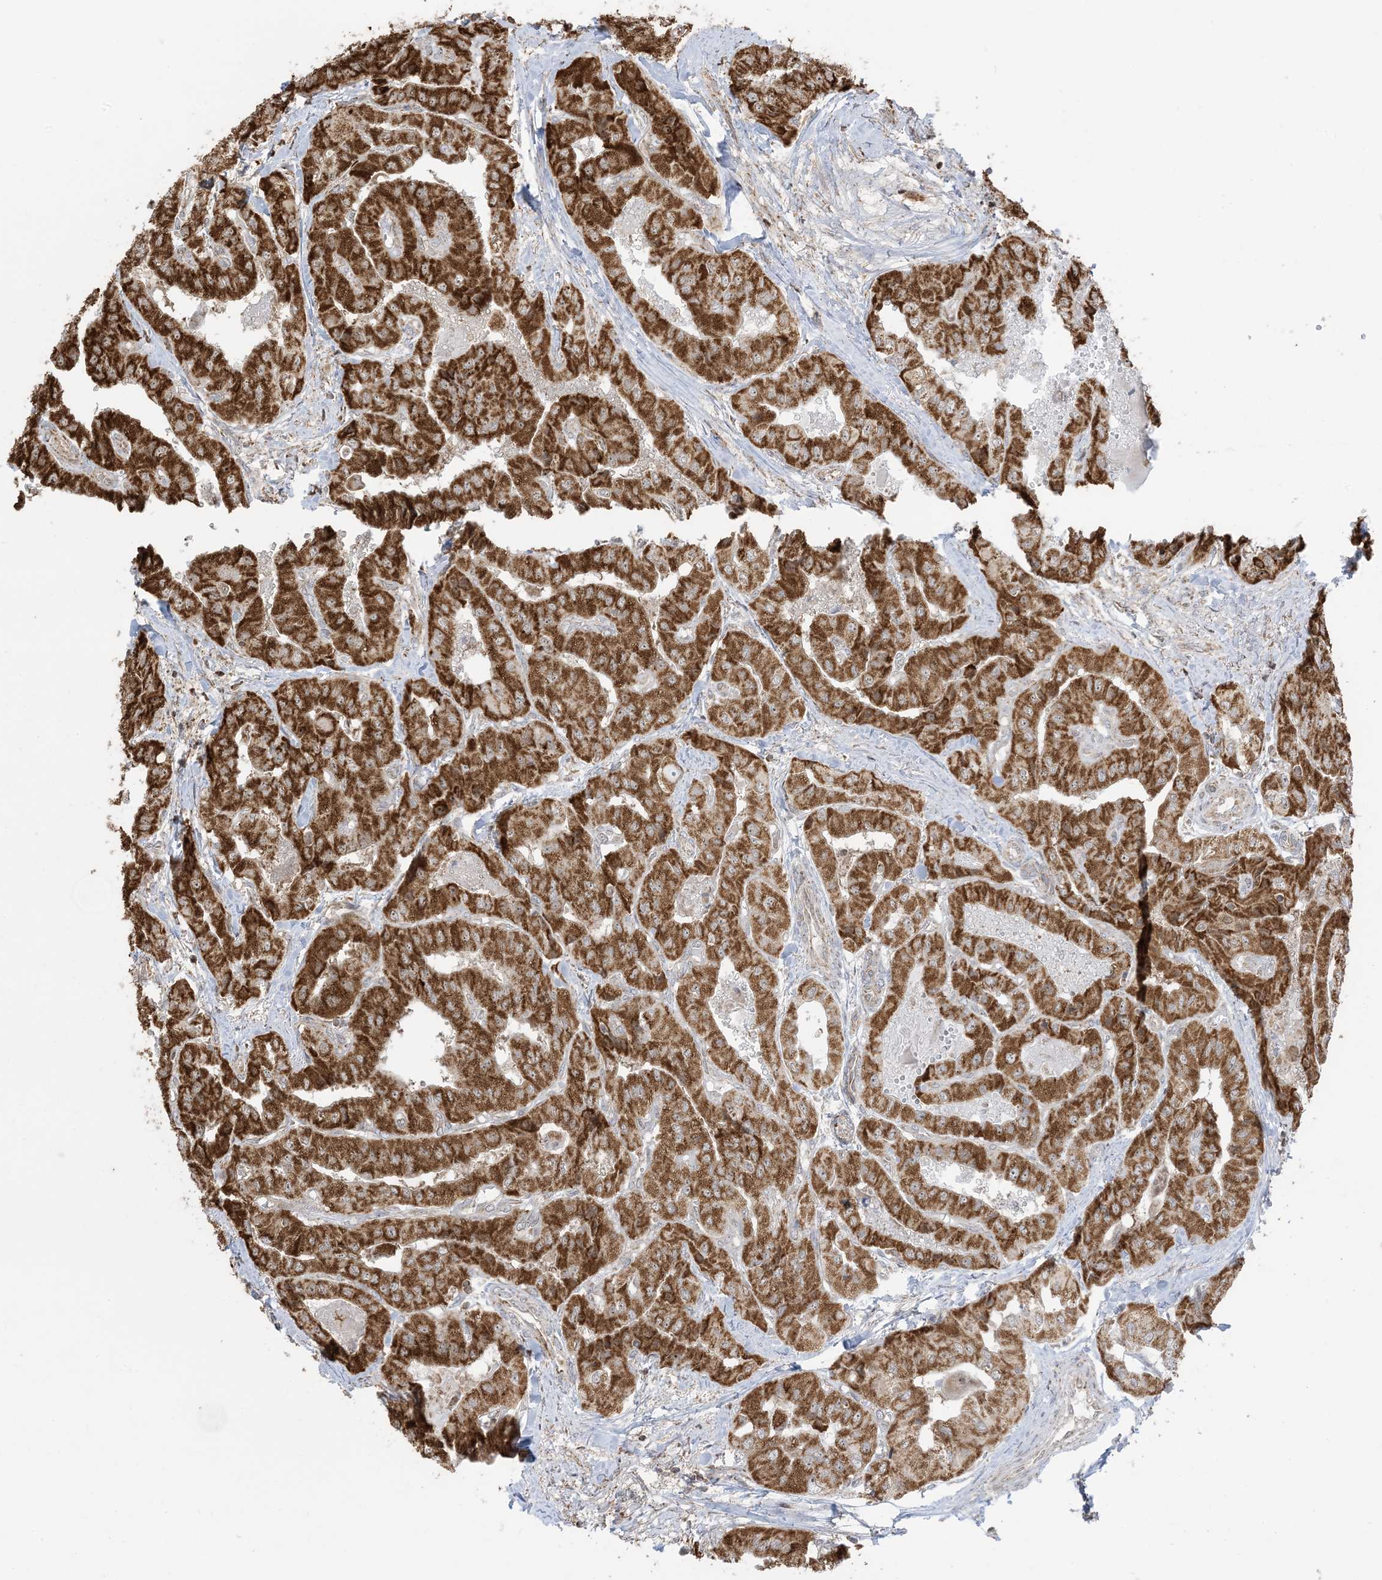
{"staining": {"intensity": "strong", "quantity": ">75%", "location": "cytoplasmic/membranous"}, "tissue": "thyroid cancer", "cell_type": "Tumor cells", "image_type": "cancer", "snomed": [{"axis": "morphology", "description": "Papillary adenocarcinoma, NOS"}, {"axis": "topography", "description": "Thyroid gland"}], "caption": "Thyroid cancer (papillary adenocarcinoma) stained with IHC exhibits strong cytoplasmic/membranous expression in about >75% of tumor cells.", "gene": "MAPKBP1", "patient": {"sex": "female", "age": 59}}